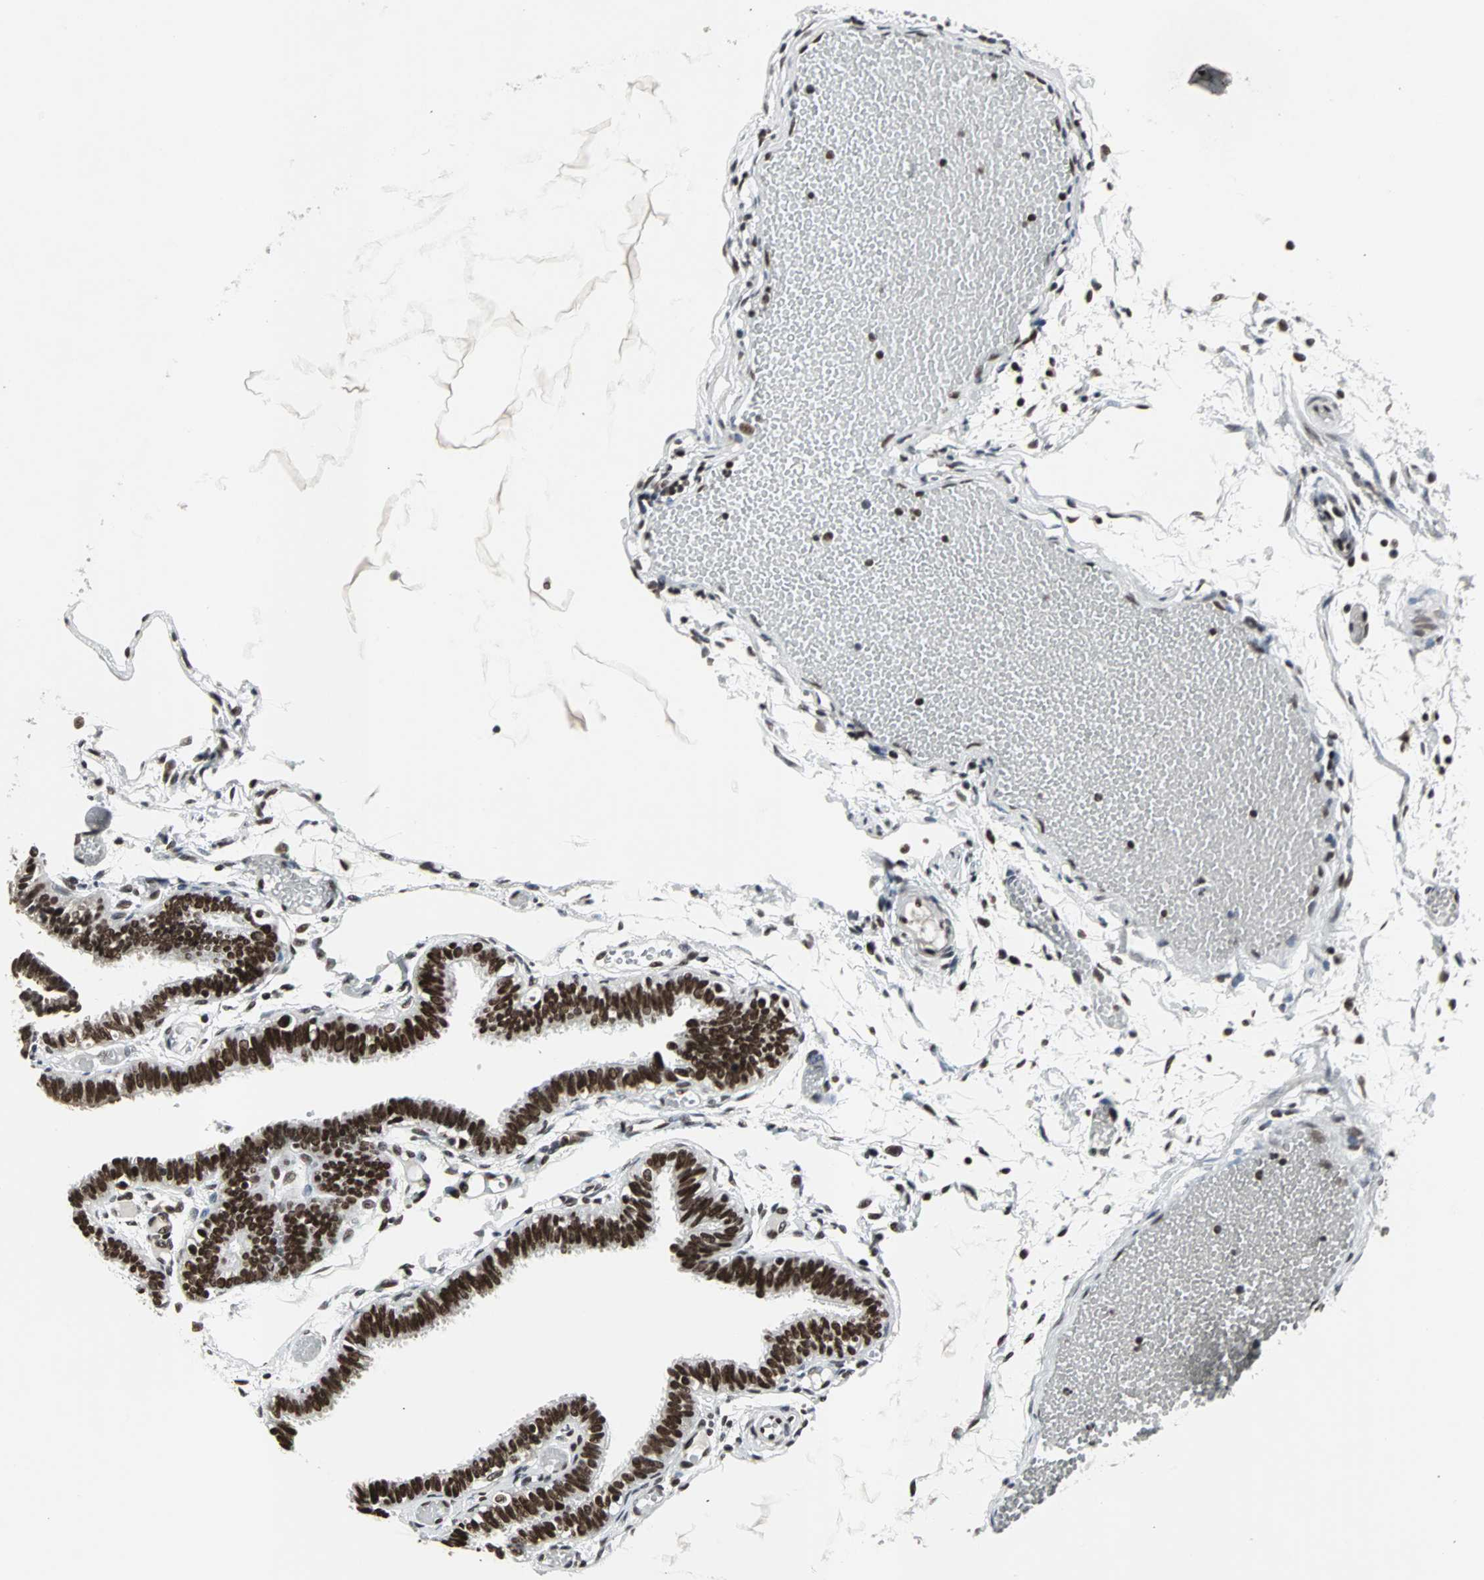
{"staining": {"intensity": "strong", "quantity": ">75%", "location": "nuclear"}, "tissue": "fallopian tube", "cell_type": "Glandular cells", "image_type": "normal", "snomed": [{"axis": "morphology", "description": "Normal tissue, NOS"}, {"axis": "topography", "description": "Fallopian tube"}], "caption": "Immunohistochemistry (IHC) of benign fallopian tube reveals high levels of strong nuclear positivity in approximately >75% of glandular cells.", "gene": "PNKP", "patient": {"sex": "female", "age": 29}}